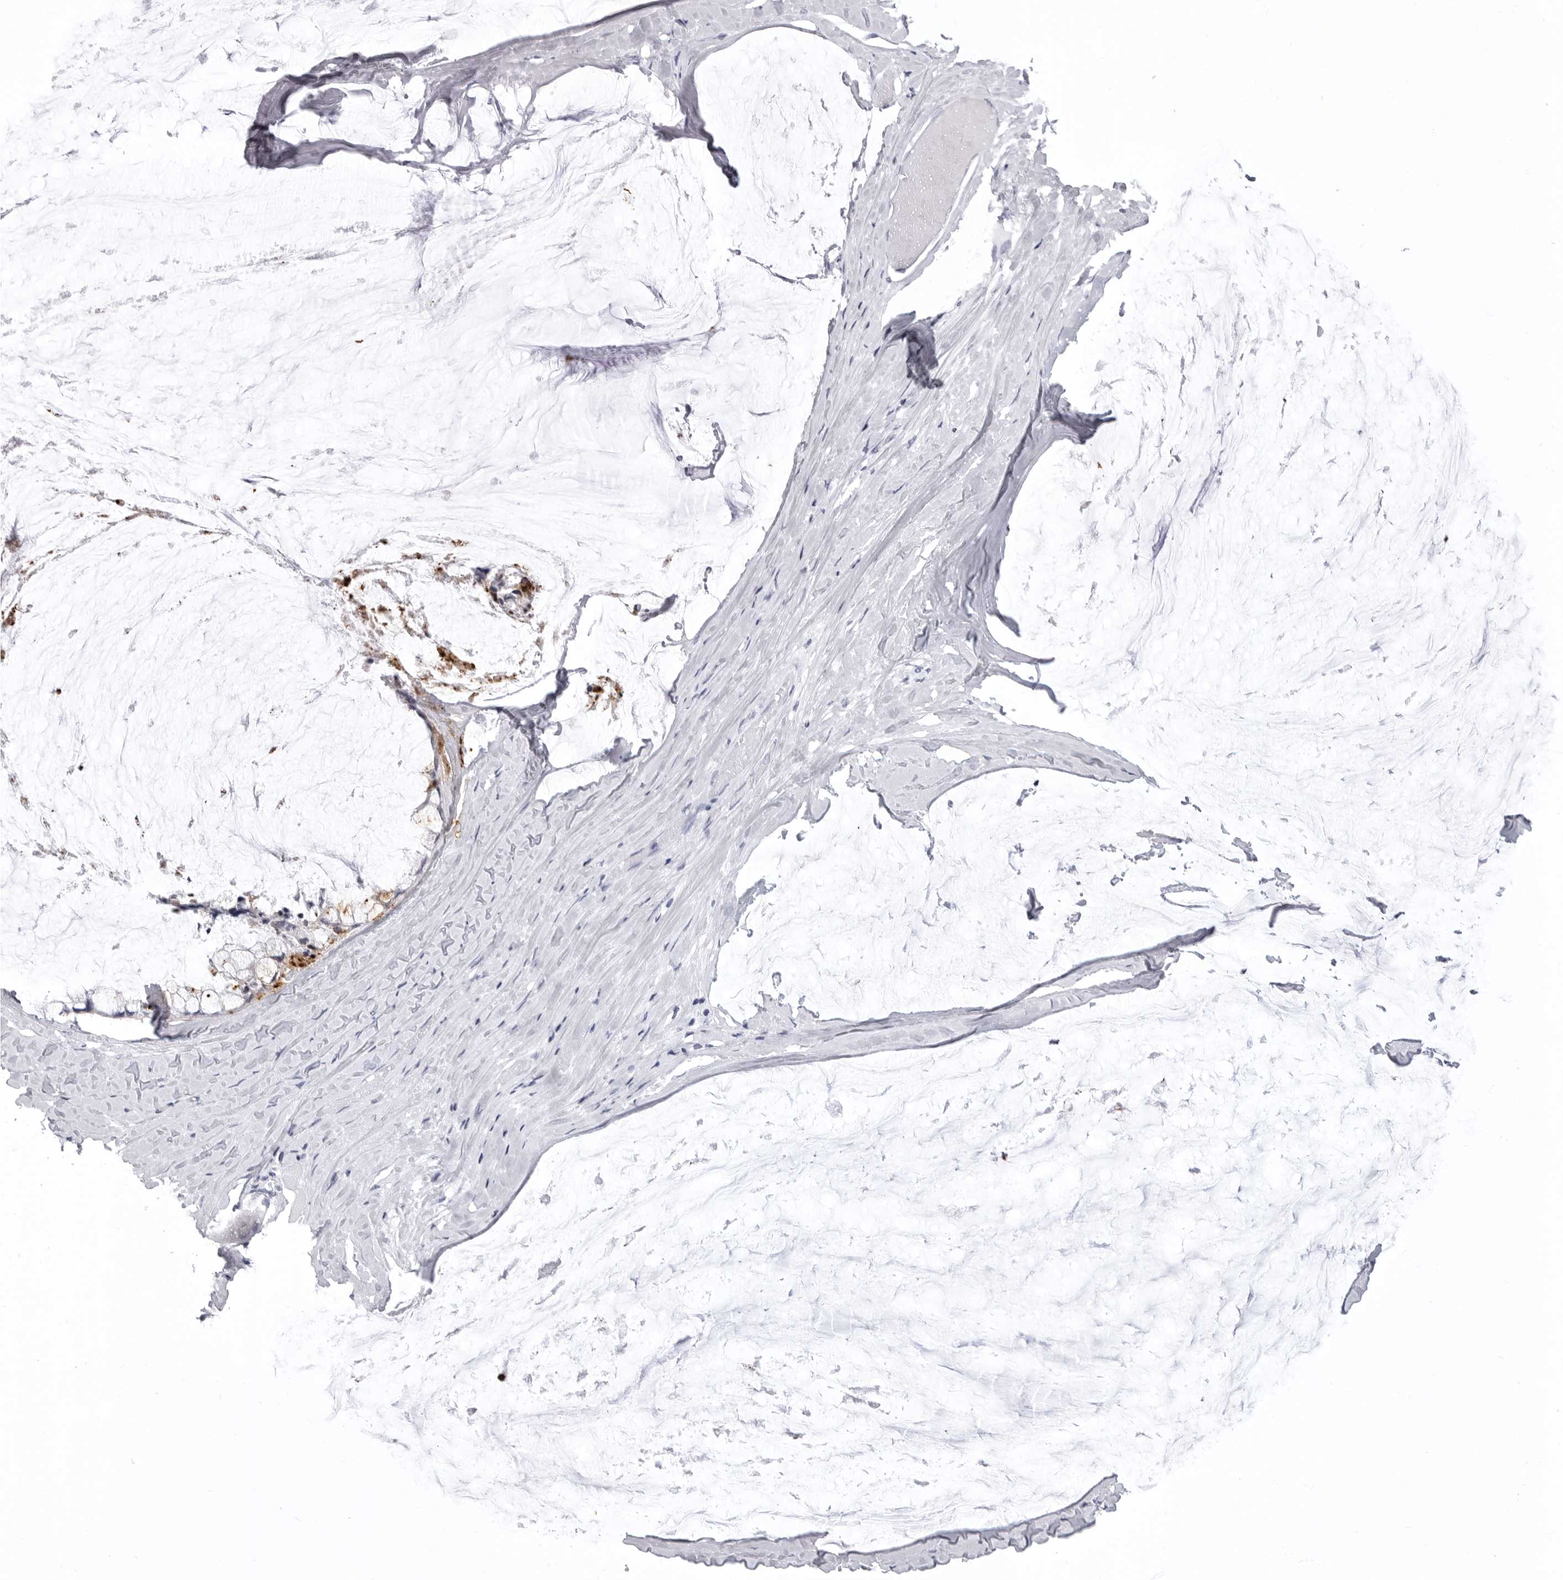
{"staining": {"intensity": "moderate", "quantity": "<25%", "location": "cytoplasmic/membranous"}, "tissue": "ovarian cancer", "cell_type": "Tumor cells", "image_type": "cancer", "snomed": [{"axis": "morphology", "description": "Cystadenocarcinoma, mucinous, NOS"}, {"axis": "topography", "description": "Ovary"}], "caption": "Ovarian cancer stained with a protein marker exhibits moderate staining in tumor cells.", "gene": "LGALS4", "patient": {"sex": "female", "age": 39}}